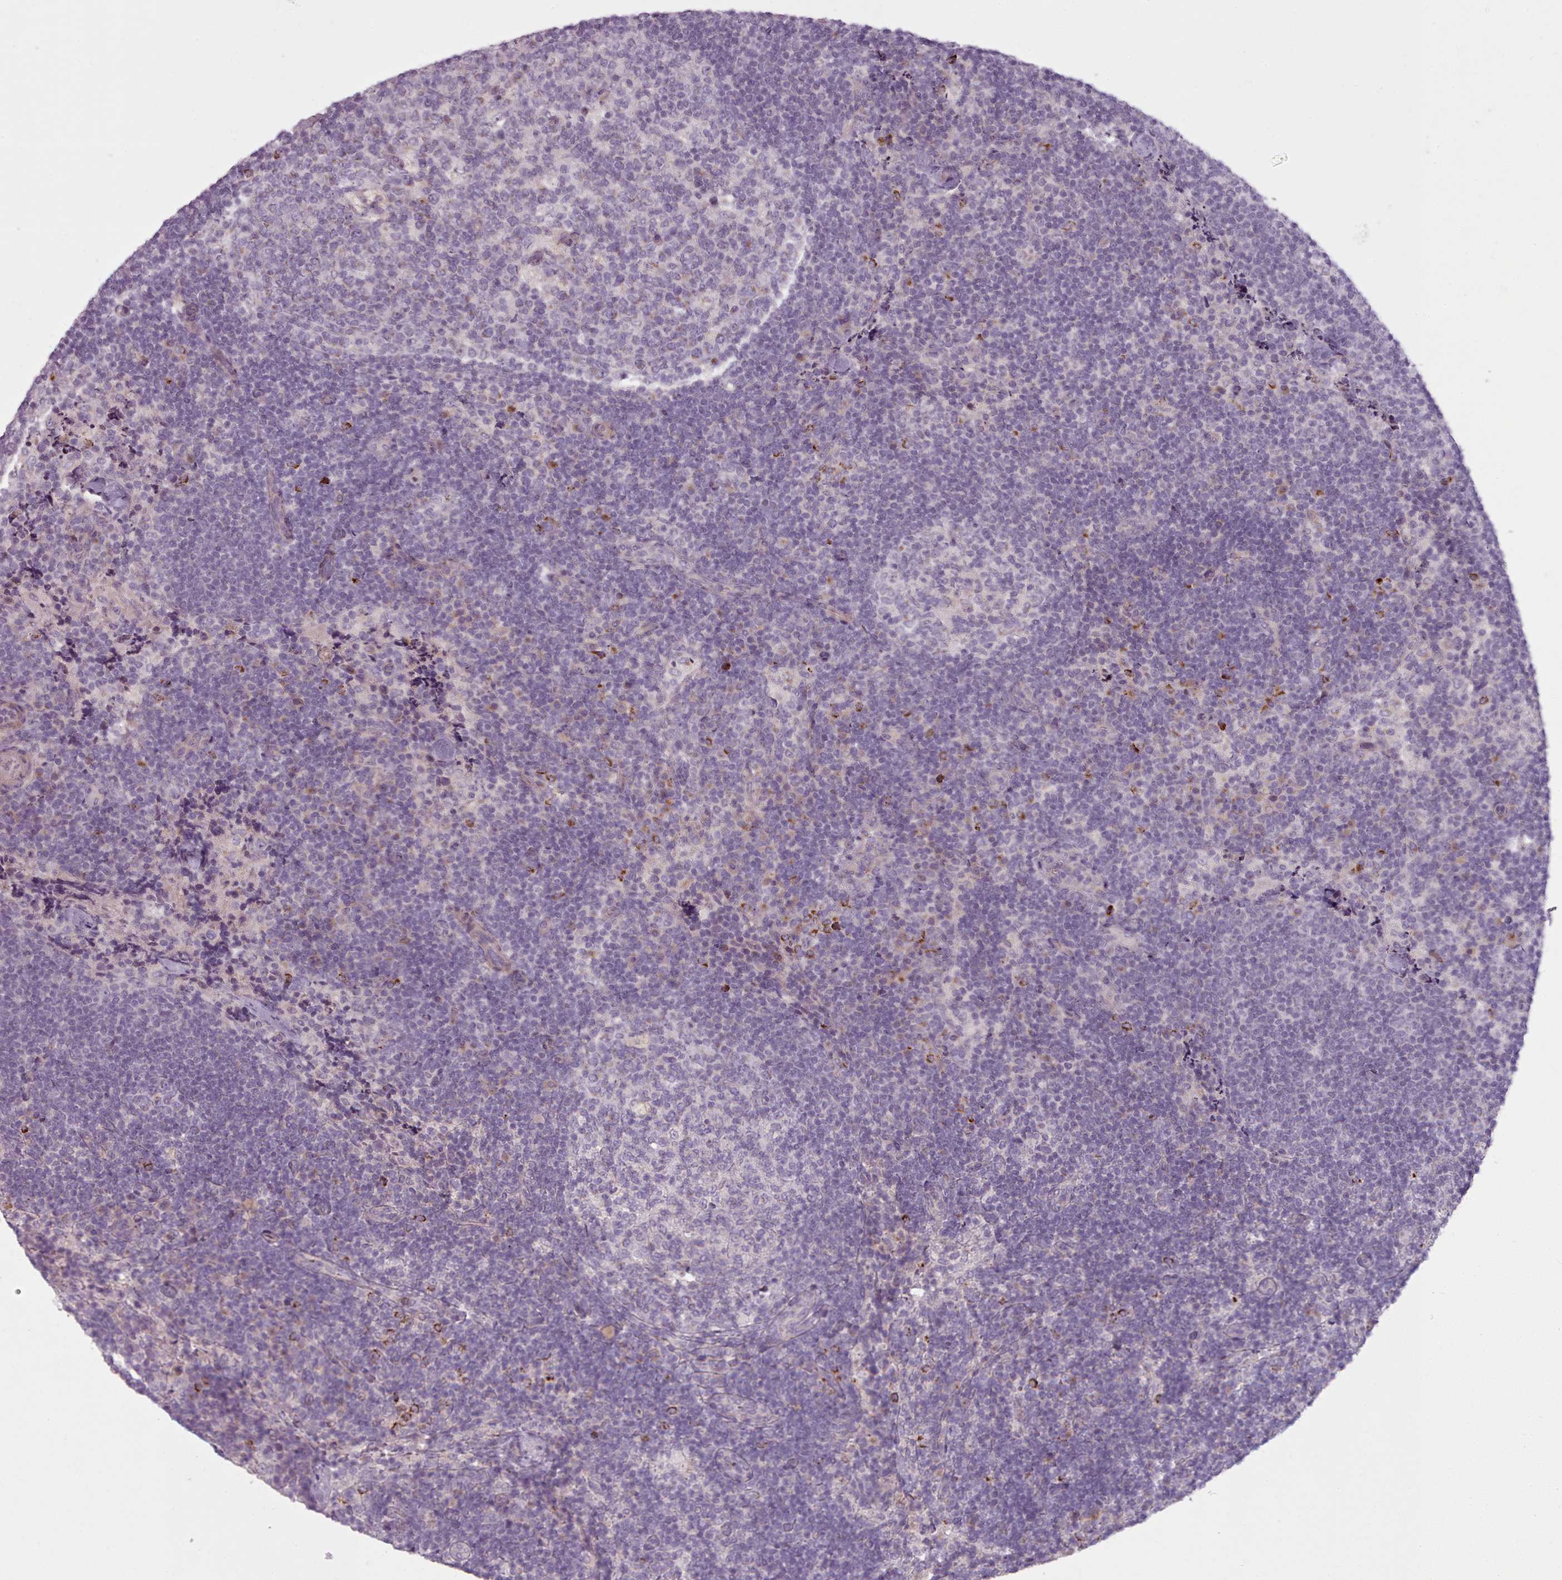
{"staining": {"intensity": "negative", "quantity": "none", "location": "none"}, "tissue": "lymph node", "cell_type": "Germinal center cells", "image_type": "normal", "snomed": [{"axis": "morphology", "description": "Normal tissue, NOS"}, {"axis": "topography", "description": "Lymph node"}], "caption": "IHC of unremarkable lymph node shows no expression in germinal center cells.", "gene": "LAPTM5", "patient": {"sex": "female", "age": 31}}